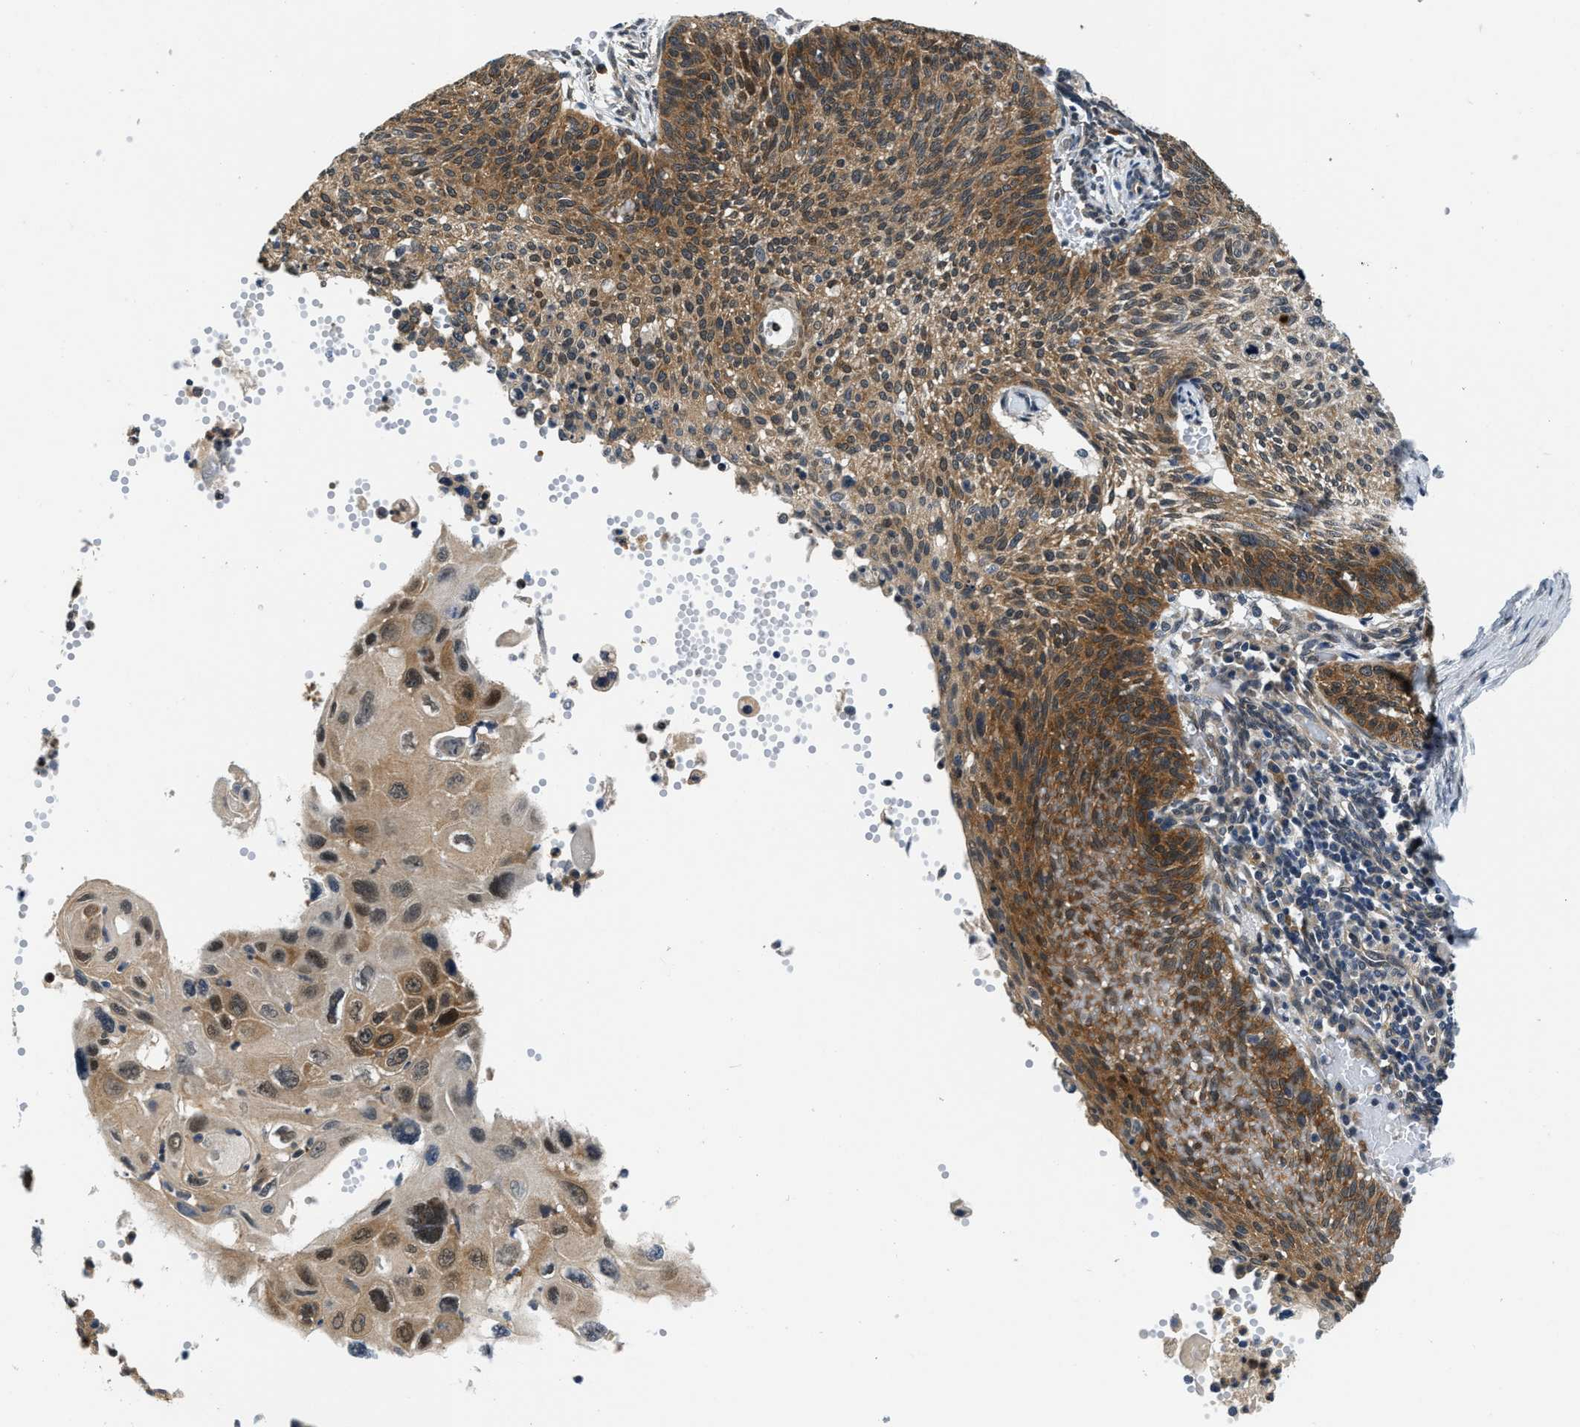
{"staining": {"intensity": "moderate", "quantity": ">75%", "location": "cytoplasmic/membranous,nuclear"}, "tissue": "cervical cancer", "cell_type": "Tumor cells", "image_type": "cancer", "snomed": [{"axis": "morphology", "description": "Squamous cell carcinoma, NOS"}, {"axis": "topography", "description": "Cervix"}], "caption": "Human squamous cell carcinoma (cervical) stained with a protein marker shows moderate staining in tumor cells.", "gene": "SMAD4", "patient": {"sex": "female", "age": 70}}